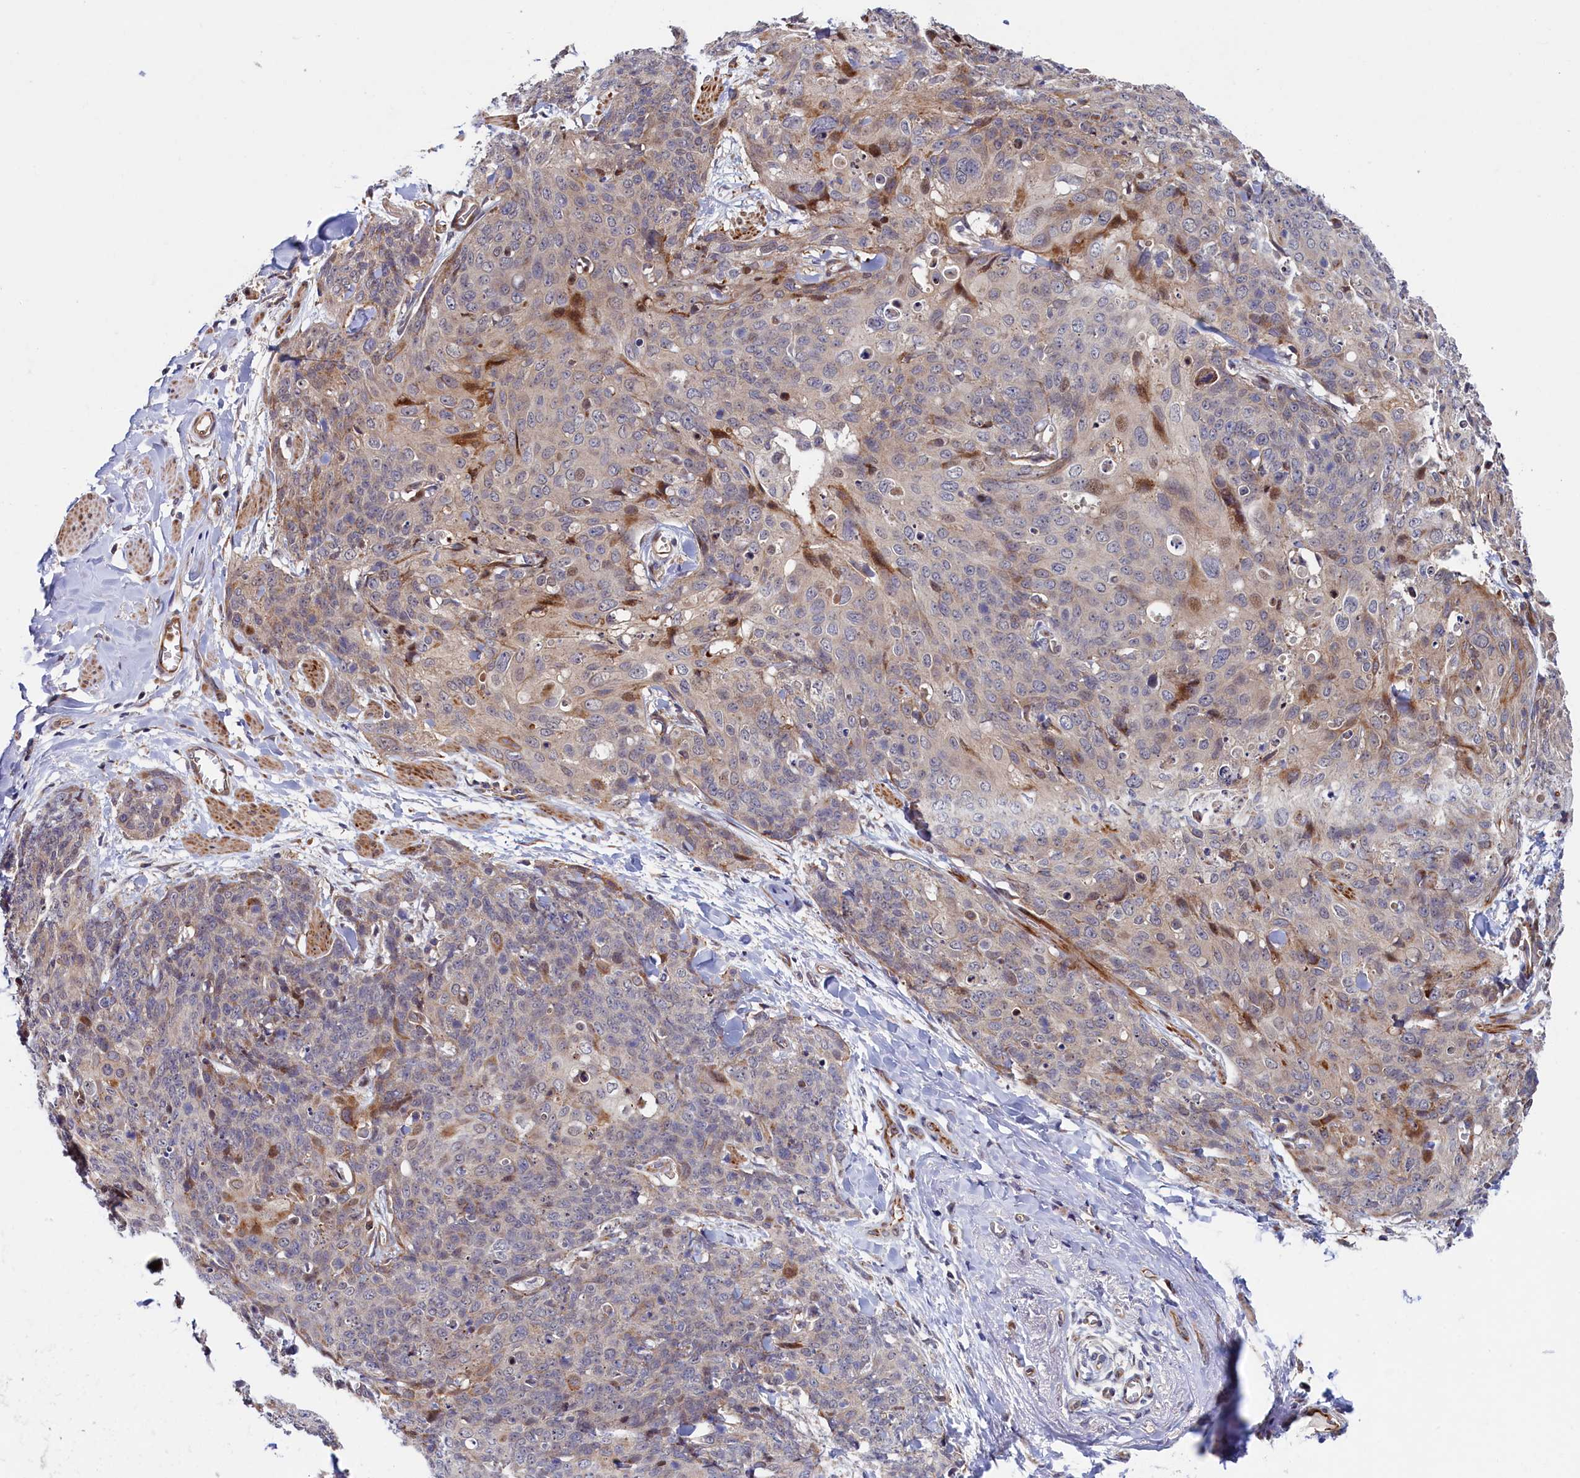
{"staining": {"intensity": "moderate", "quantity": "<25%", "location": "cytoplasmic/membranous"}, "tissue": "skin cancer", "cell_type": "Tumor cells", "image_type": "cancer", "snomed": [{"axis": "morphology", "description": "Squamous cell carcinoma, NOS"}, {"axis": "topography", "description": "Skin"}, {"axis": "topography", "description": "Vulva"}], "caption": "IHC micrograph of neoplastic tissue: squamous cell carcinoma (skin) stained using immunohistochemistry exhibits low levels of moderate protein expression localized specifically in the cytoplasmic/membranous of tumor cells, appearing as a cytoplasmic/membranous brown color.", "gene": "PIK3C3", "patient": {"sex": "female", "age": 85}}